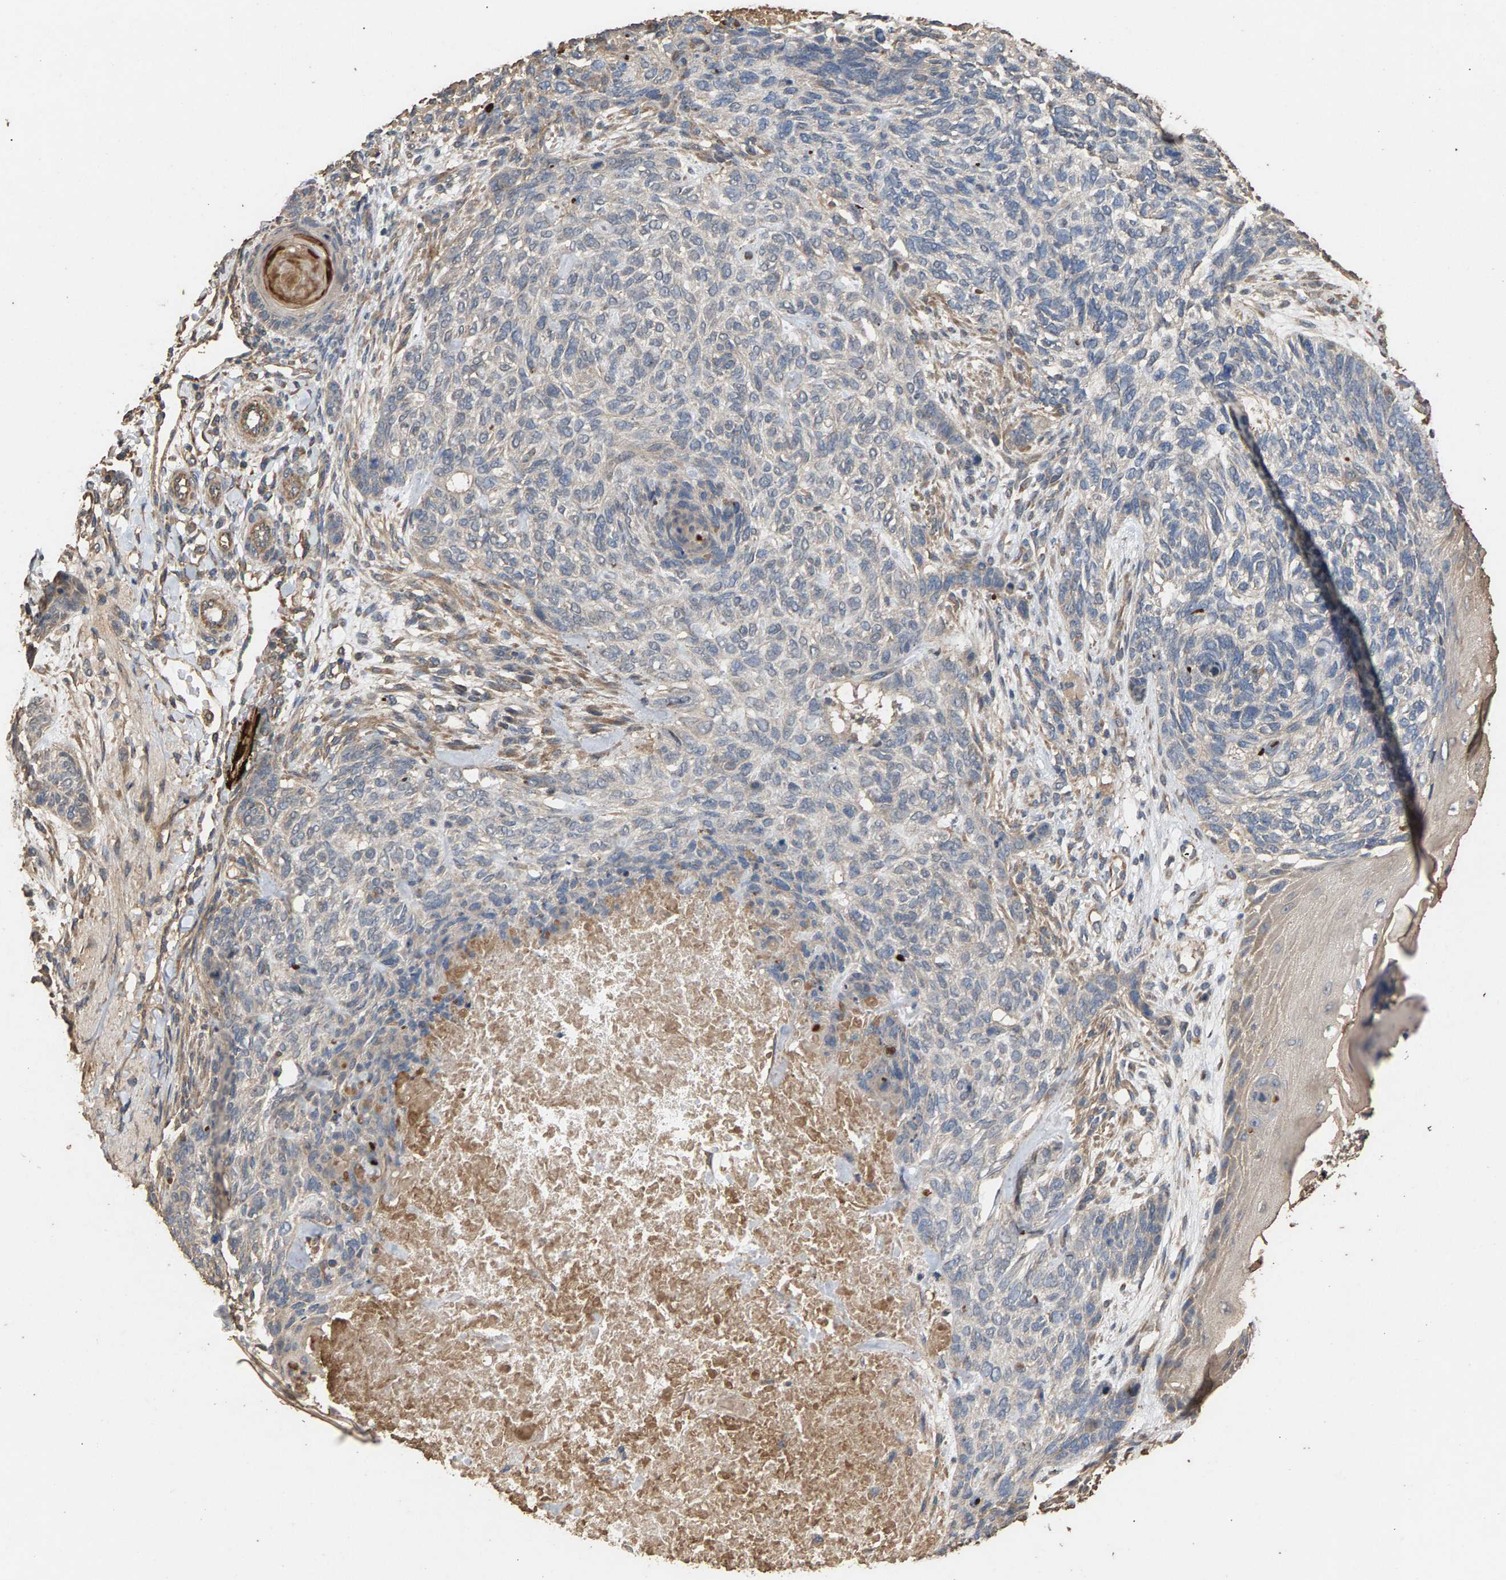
{"staining": {"intensity": "negative", "quantity": "none", "location": "none"}, "tissue": "skin cancer", "cell_type": "Tumor cells", "image_type": "cancer", "snomed": [{"axis": "morphology", "description": "Basal cell carcinoma"}, {"axis": "topography", "description": "Skin"}], "caption": "This is a image of IHC staining of skin cancer, which shows no positivity in tumor cells.", "gene": "HTRA3", "patient": {"sex": "male", "age": 55}}